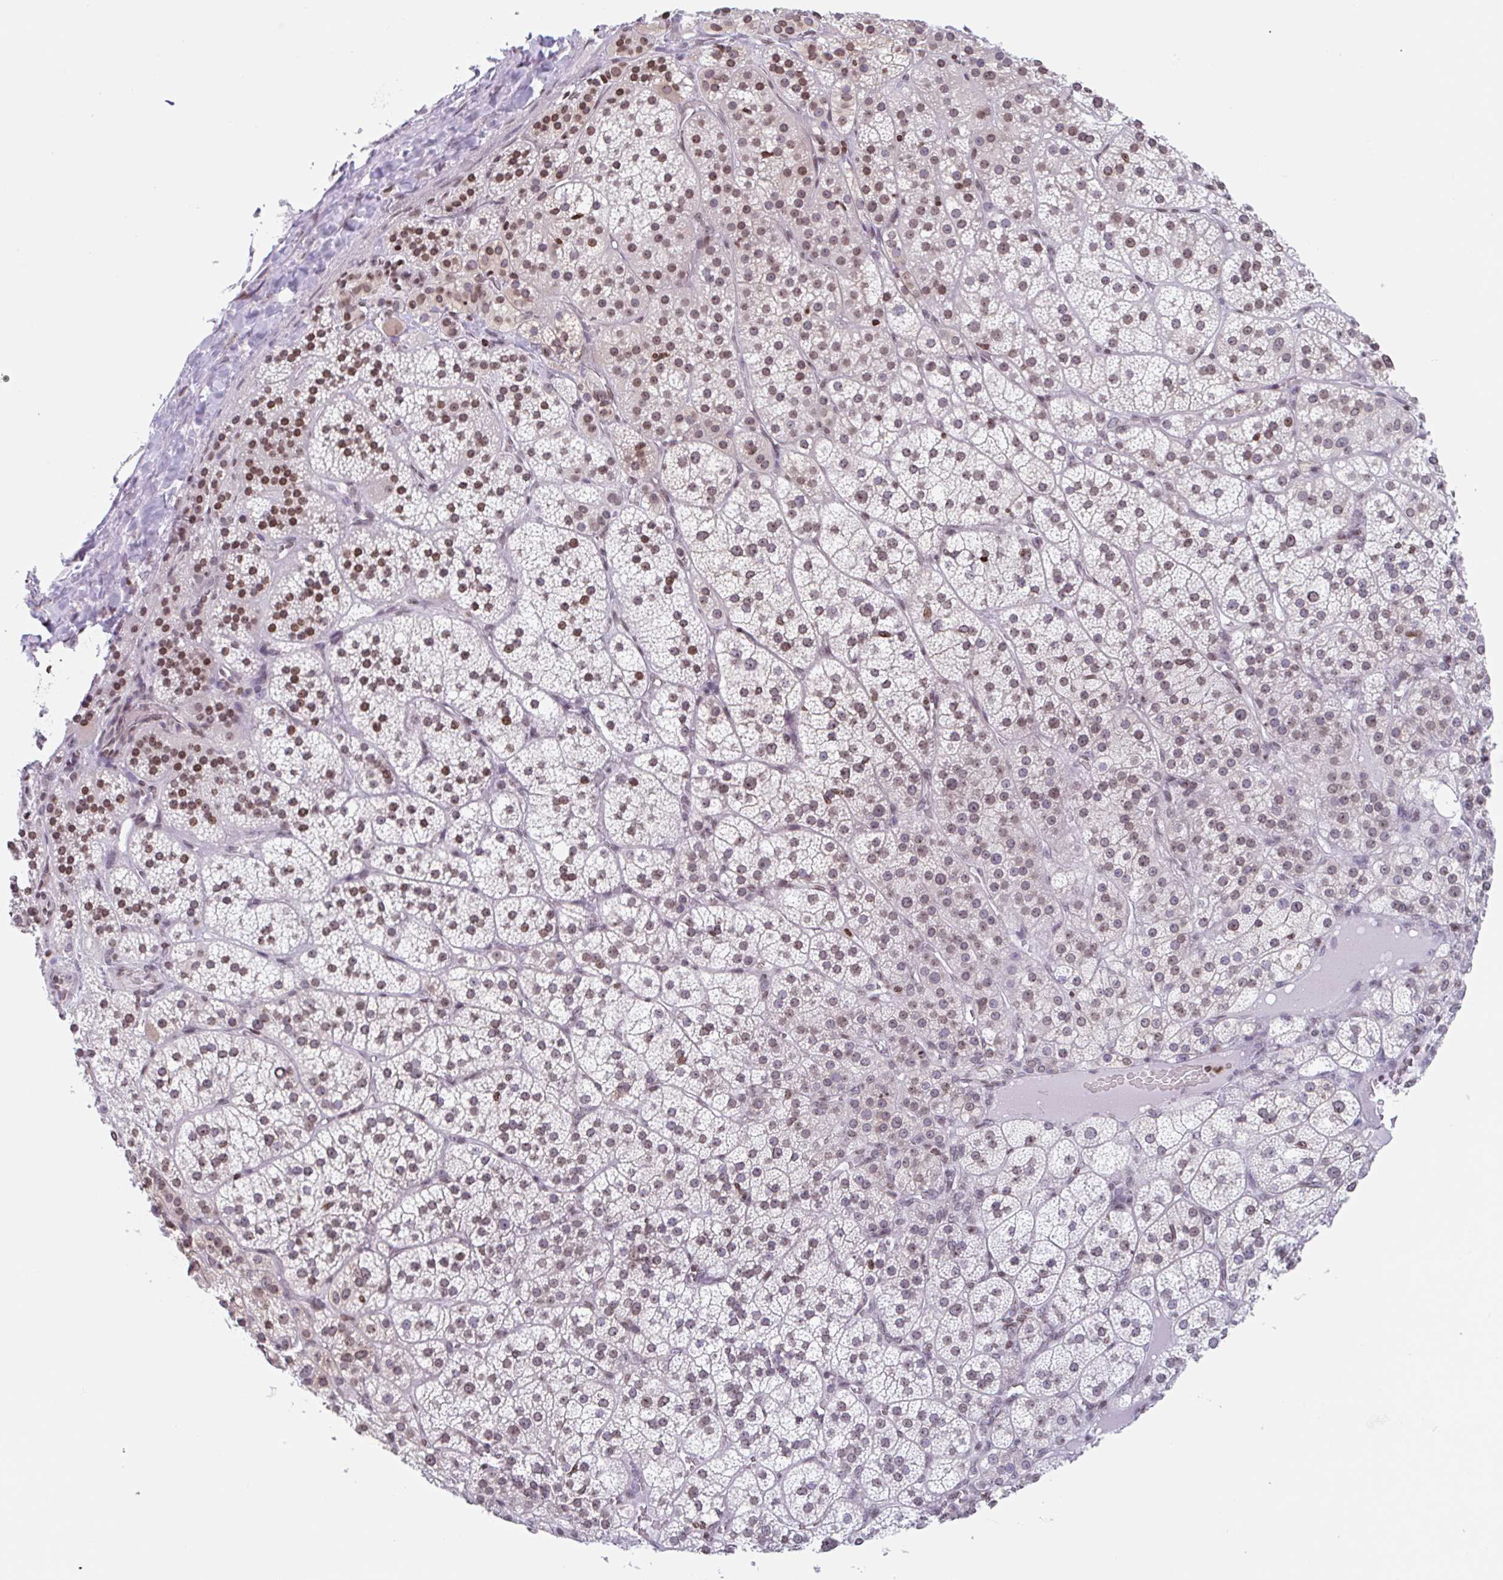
{"staining": {"intensity": "moderate", "quantity": ">75%", "location": "nuclear"}, "tissue": "adrenal gland", "cell_type": "Glandular cells", "image_type": "normal", "snomed": [{"axis": "morphology", "description": "Normal tissue, NOS"}, {"axis": "topography", "description": "Adrenal gland"}], "caption": "Glandular cells exhibit medium levels of moderate nuclear positivity in about >75% of cells in normal human adrenal gland. (DAB IHC, brown staining for protein, blue staining for nuclei).", "gene": "NOL6", "patient": {"sex": "female", "age": 60}}